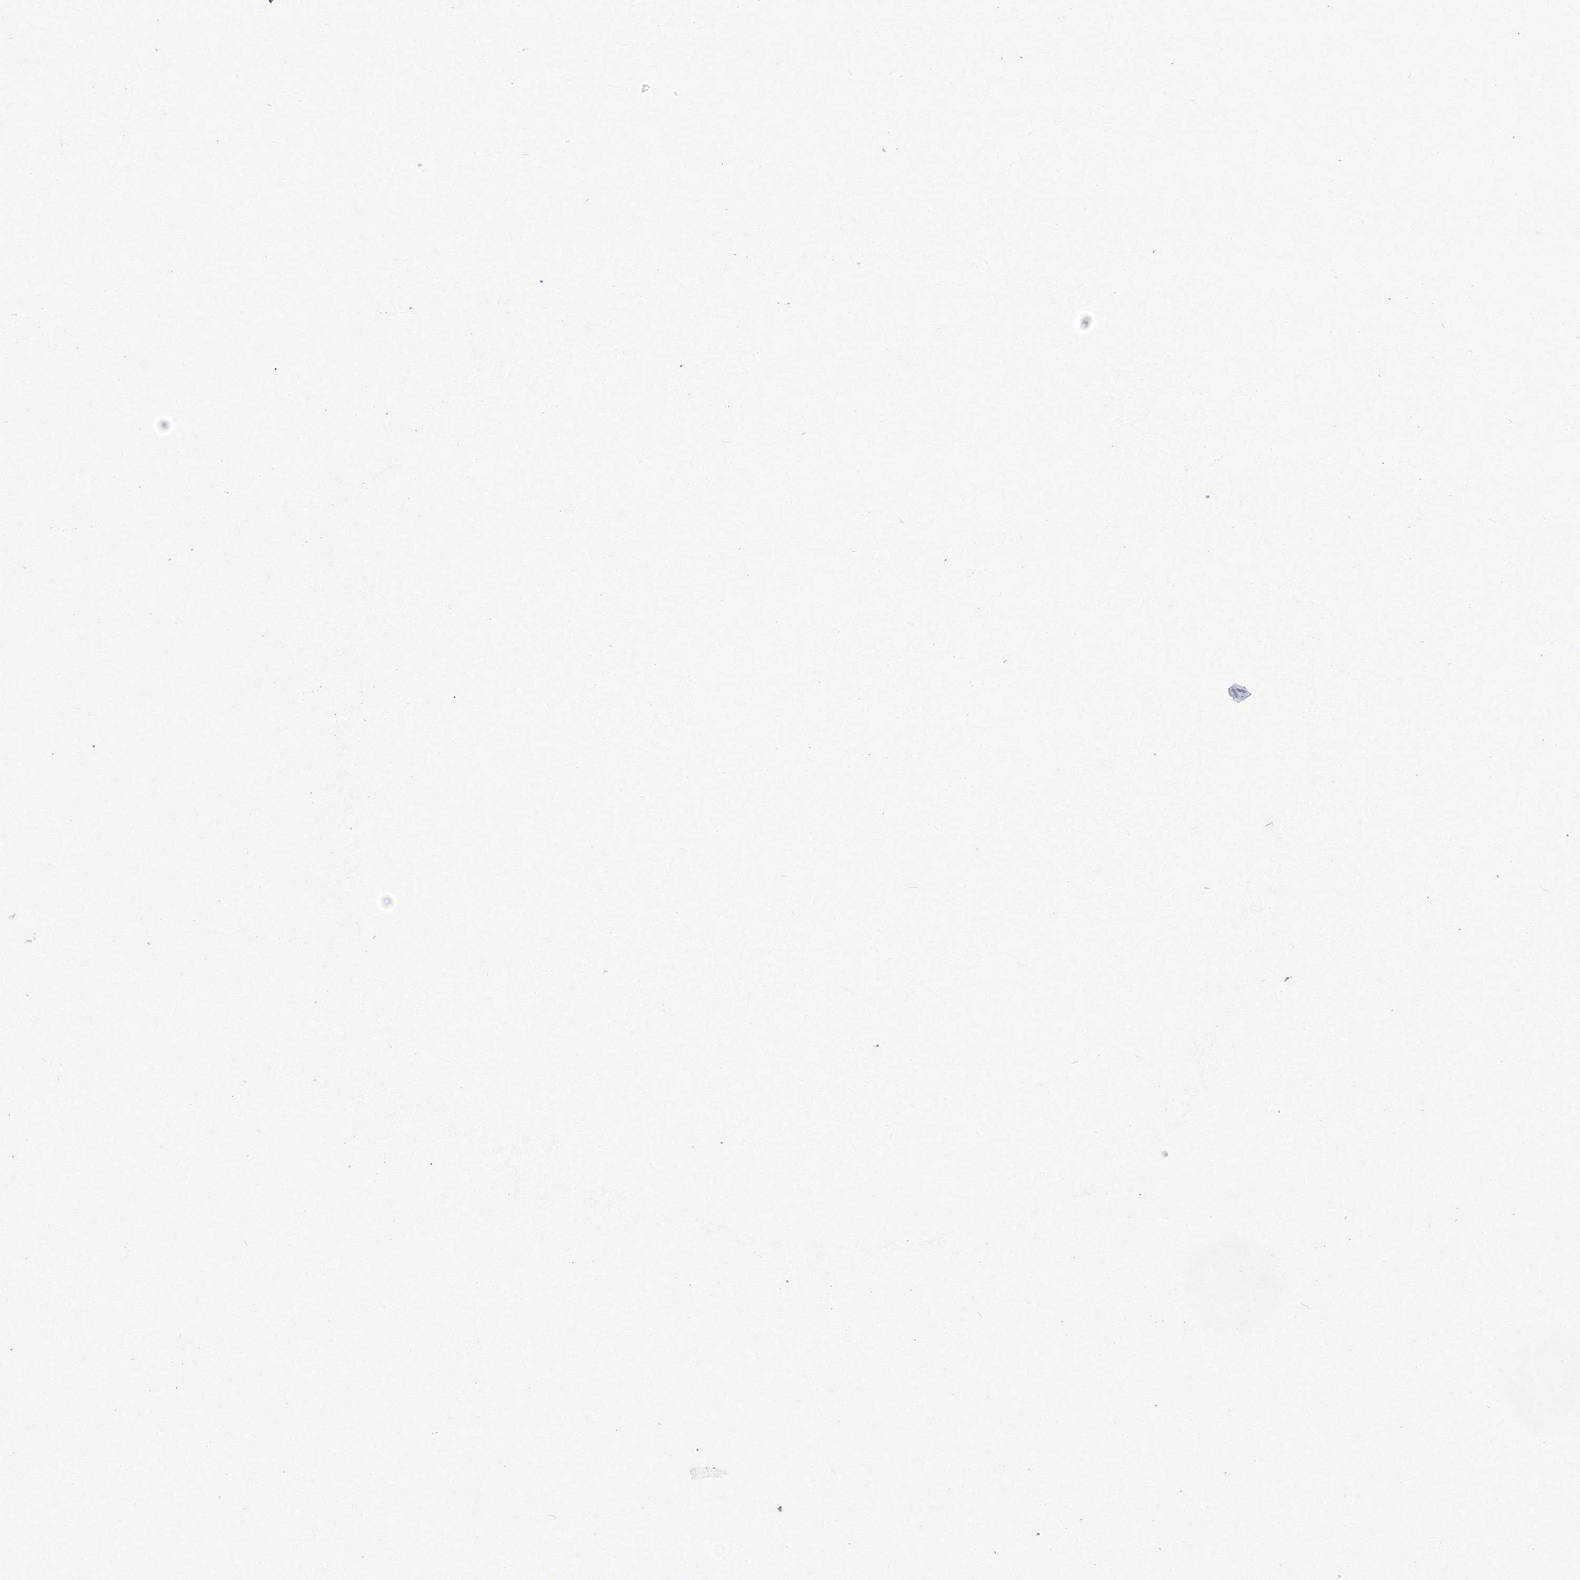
{"staining": {"intensity": "negative", "quantity": "none", "location": "none"}, "tissue": "urothelial cancer", "cell_type": "Tumor cells", "image_type": "cancer", "snomed": [{"axis": "morphology", "description": "Urothelial carcinoma, Low grade"}, {"axis": "topography", "description": "Urinary bladder"}], "caption": "Urothelial cancer stained for a protein using IHC reveals no expression tumor cells.", "gene": "GPR82", "patient": {"sex": "male", "age": 67}}